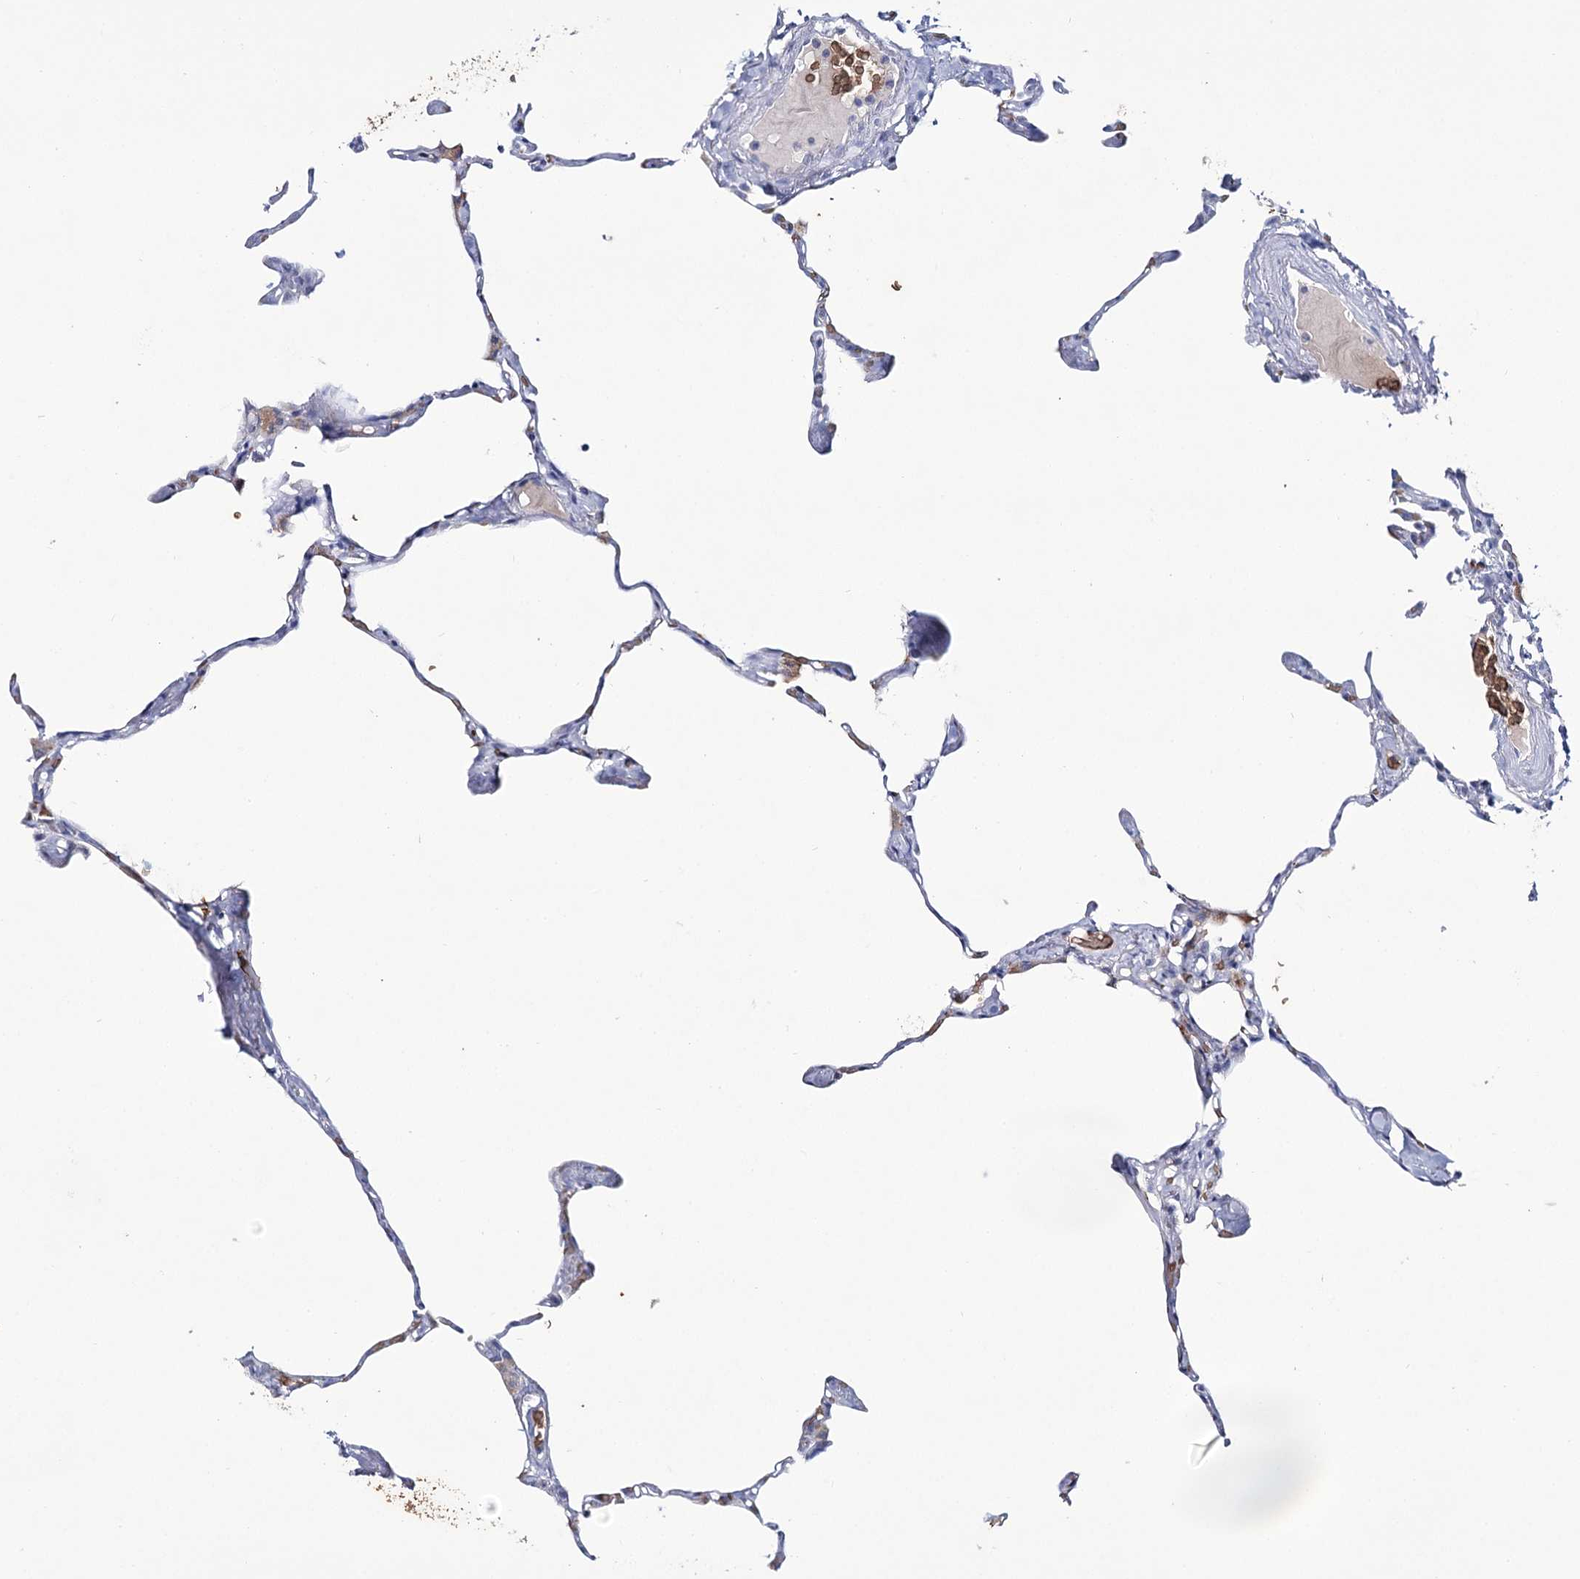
{"staining": {"intensity": "moderate", "quantity": "<25%", "location": "cytoplasmic/membranous"}, "tissue": "lung", "cell_type": "Alveolar cells", "image_type": "normal", "snomed": [{"axis": "morphology", "description": "Normal tissue, NOS"}, {"axis": "topography", "description": "Lung"}], "caption": "Normal lung was stained to show a protein in brown. There is low levels of moderate cytoplasmic/membranous expression in approximately <25% of alveolar cells.", "gene": "GBF1", "patient": {"sex": "male", "age": 65}}